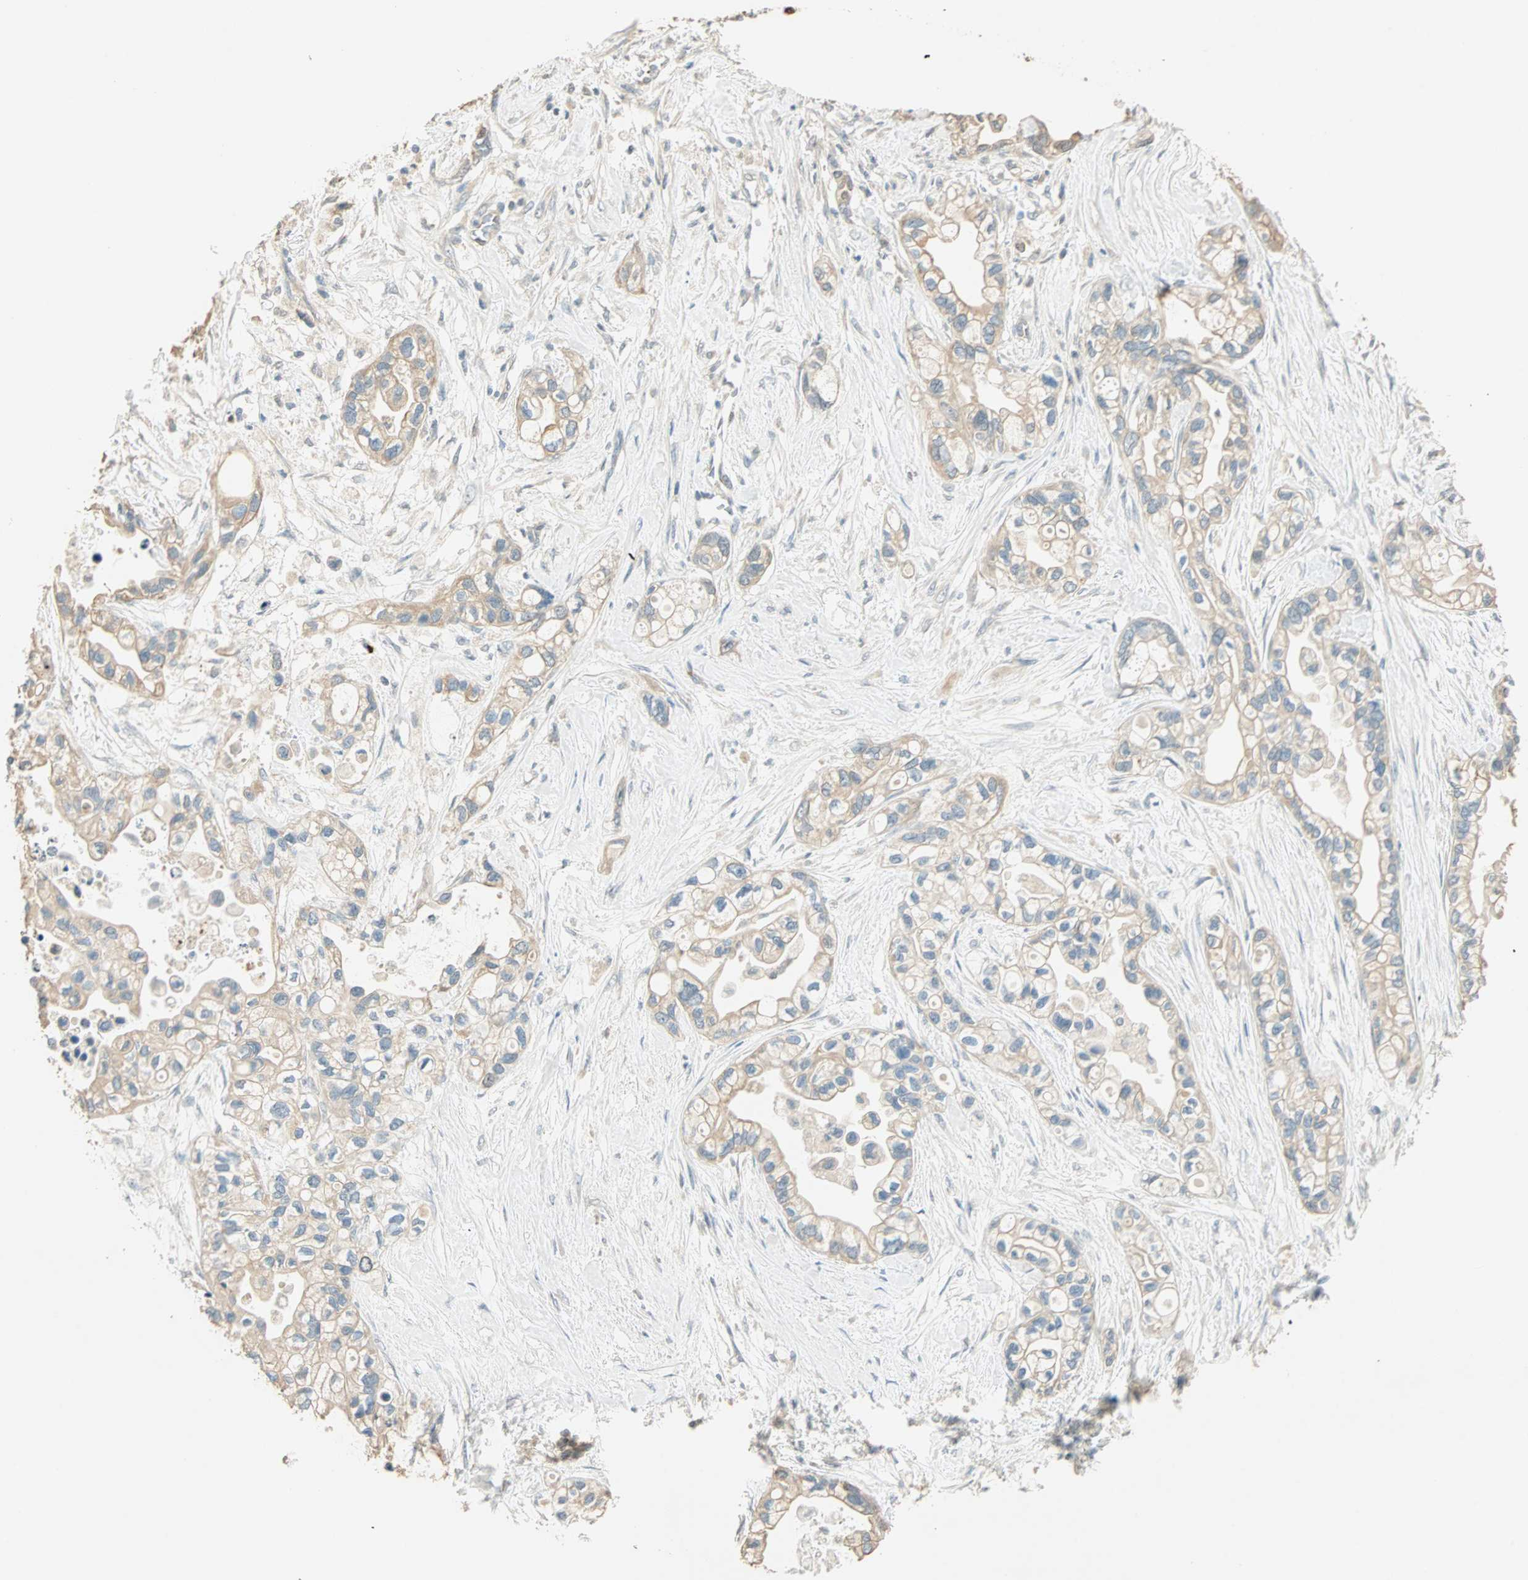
{"staining": {"intensity": "weak", "quantity": ">75%", "location": "cytoplasmic/membranous"}, "tissue": "pancreatic cancer", "cell_type": "Tumor cells", "image_type": "cancer", "snomed": [{"axis": "morphology", "description": "Adenocarcinoma, NOS"}, {"axis": "topography", "description": "Pancreas"}], "caption": "A low amount of weak cytoplasmic/membranous staining is present in about >75% of tumor cells in pancreatic cancer (adenocarcinoma) tissue.", "gene": "RAD18", "patient": {"sex": "female", "age": 77}}